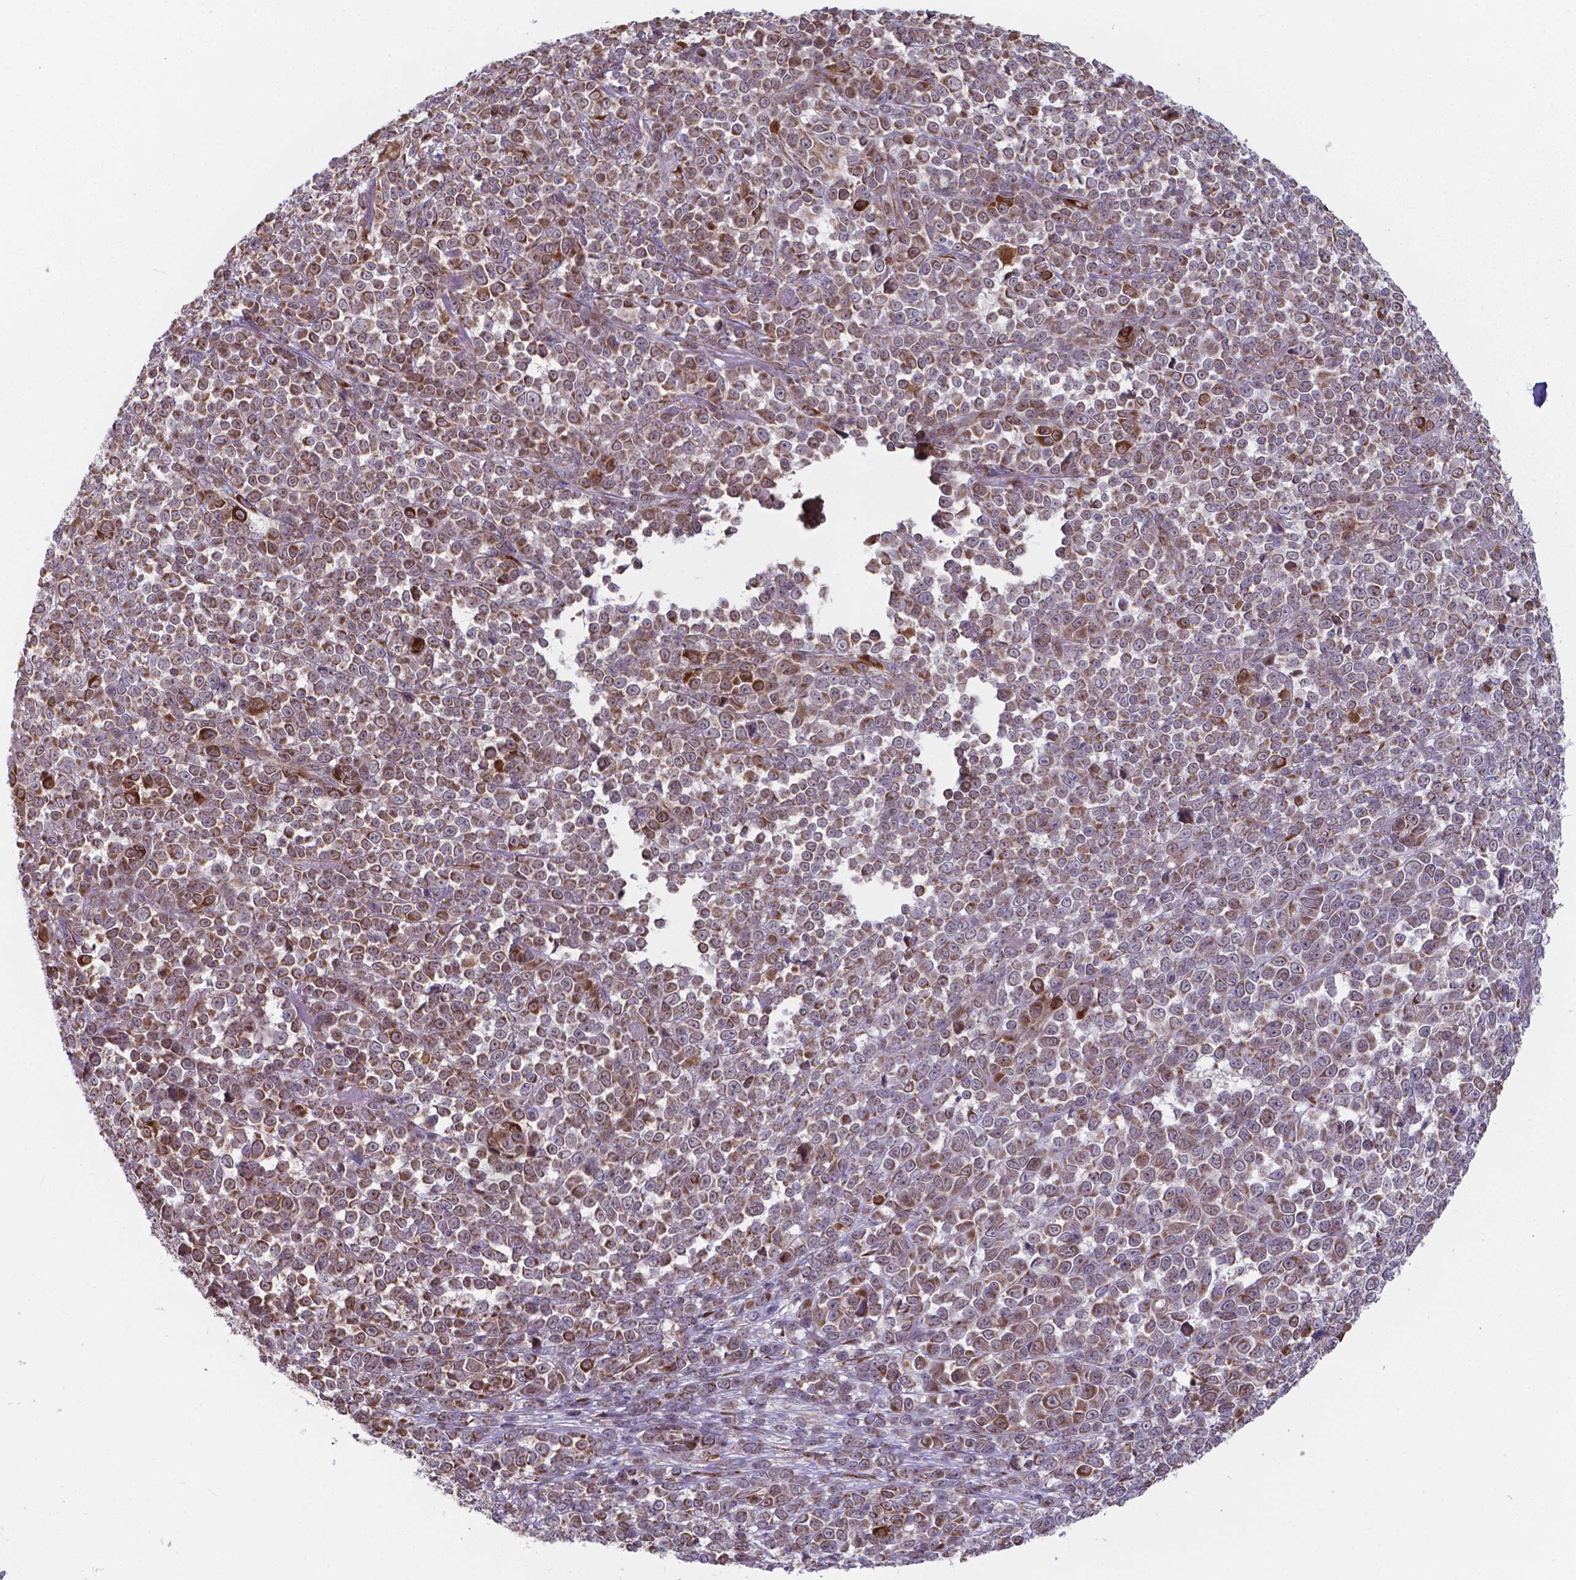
{"staining": {"intensity": "moderate", "quantity": ">75%", "location": "cytoplasmic/membranous"}, "tissue": "melanoma", "cell_type": "Tumor cells", "image_type": "cancer", "snomed": [{"axis": "morphology", "description": "Malignant melanoma, NOS"}, {"axis": "topography", "description": "Skin"}], "caption": "Malignant melanoma was stained to show a protein in brown. There is medium levels of moderate cytoplasmic/membranous staining in about >75% of tumor cells. (IHC, brightfield microscopy, high magnification).", "gene": "FAM114A1", "patient": {"sex": "female", "age": 95}}